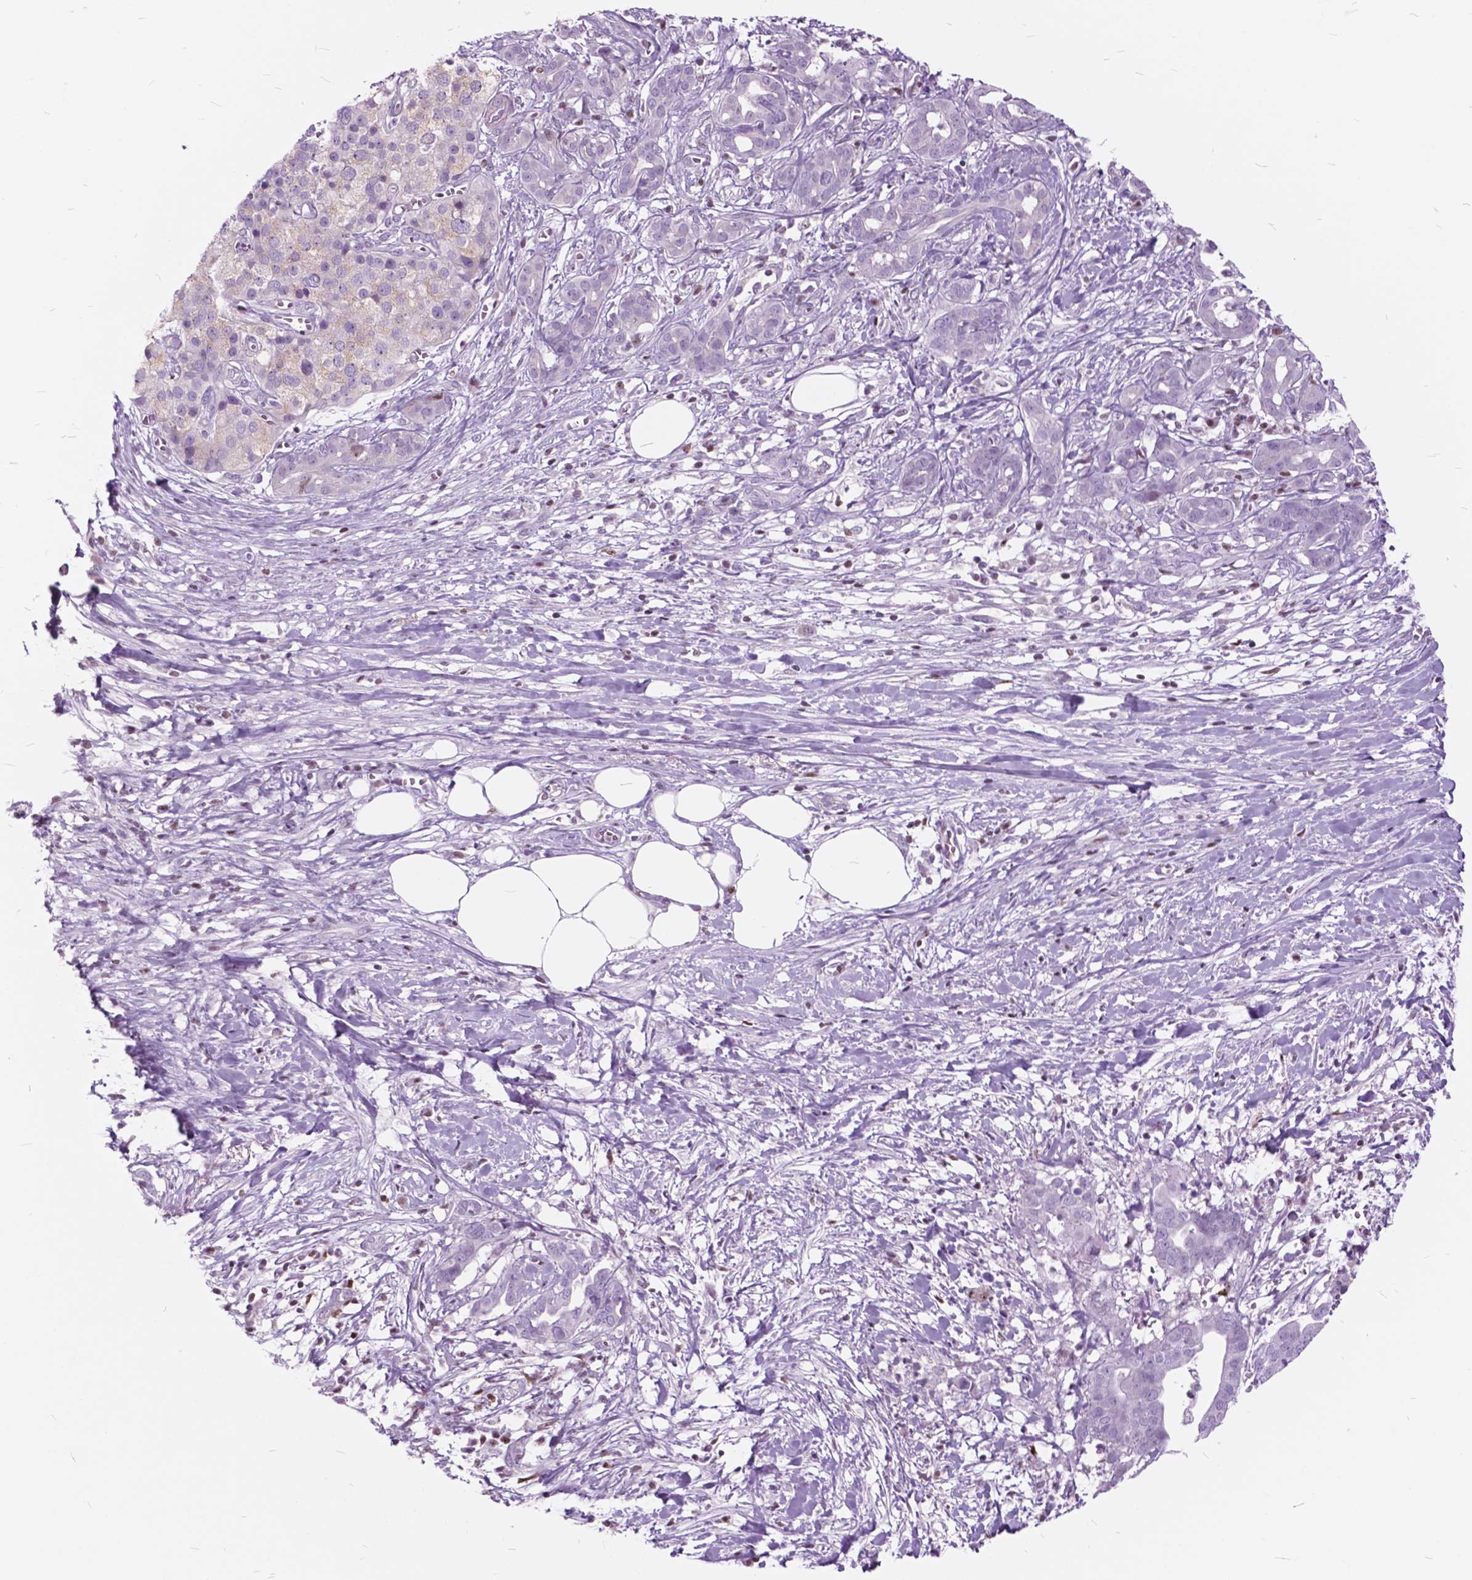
{"staining": {"intensity": "negative", "quantity": "none", "location": "none"}, "tissue": "pancreatic cancer", "cell_type": "Tumor cells", "image_type": "cancer", "snomed": [{"axis": "morphology", "description": "Adenocarcinoma, NOS"}, {"axis": "topography", "description": "Pancreas"}], "caption": "Image shows no significant protein expression in tumor cells of pancreatic adenocarcinoma.", "gene": "SP140", "patient": {"sex": "male", "age": 61}}